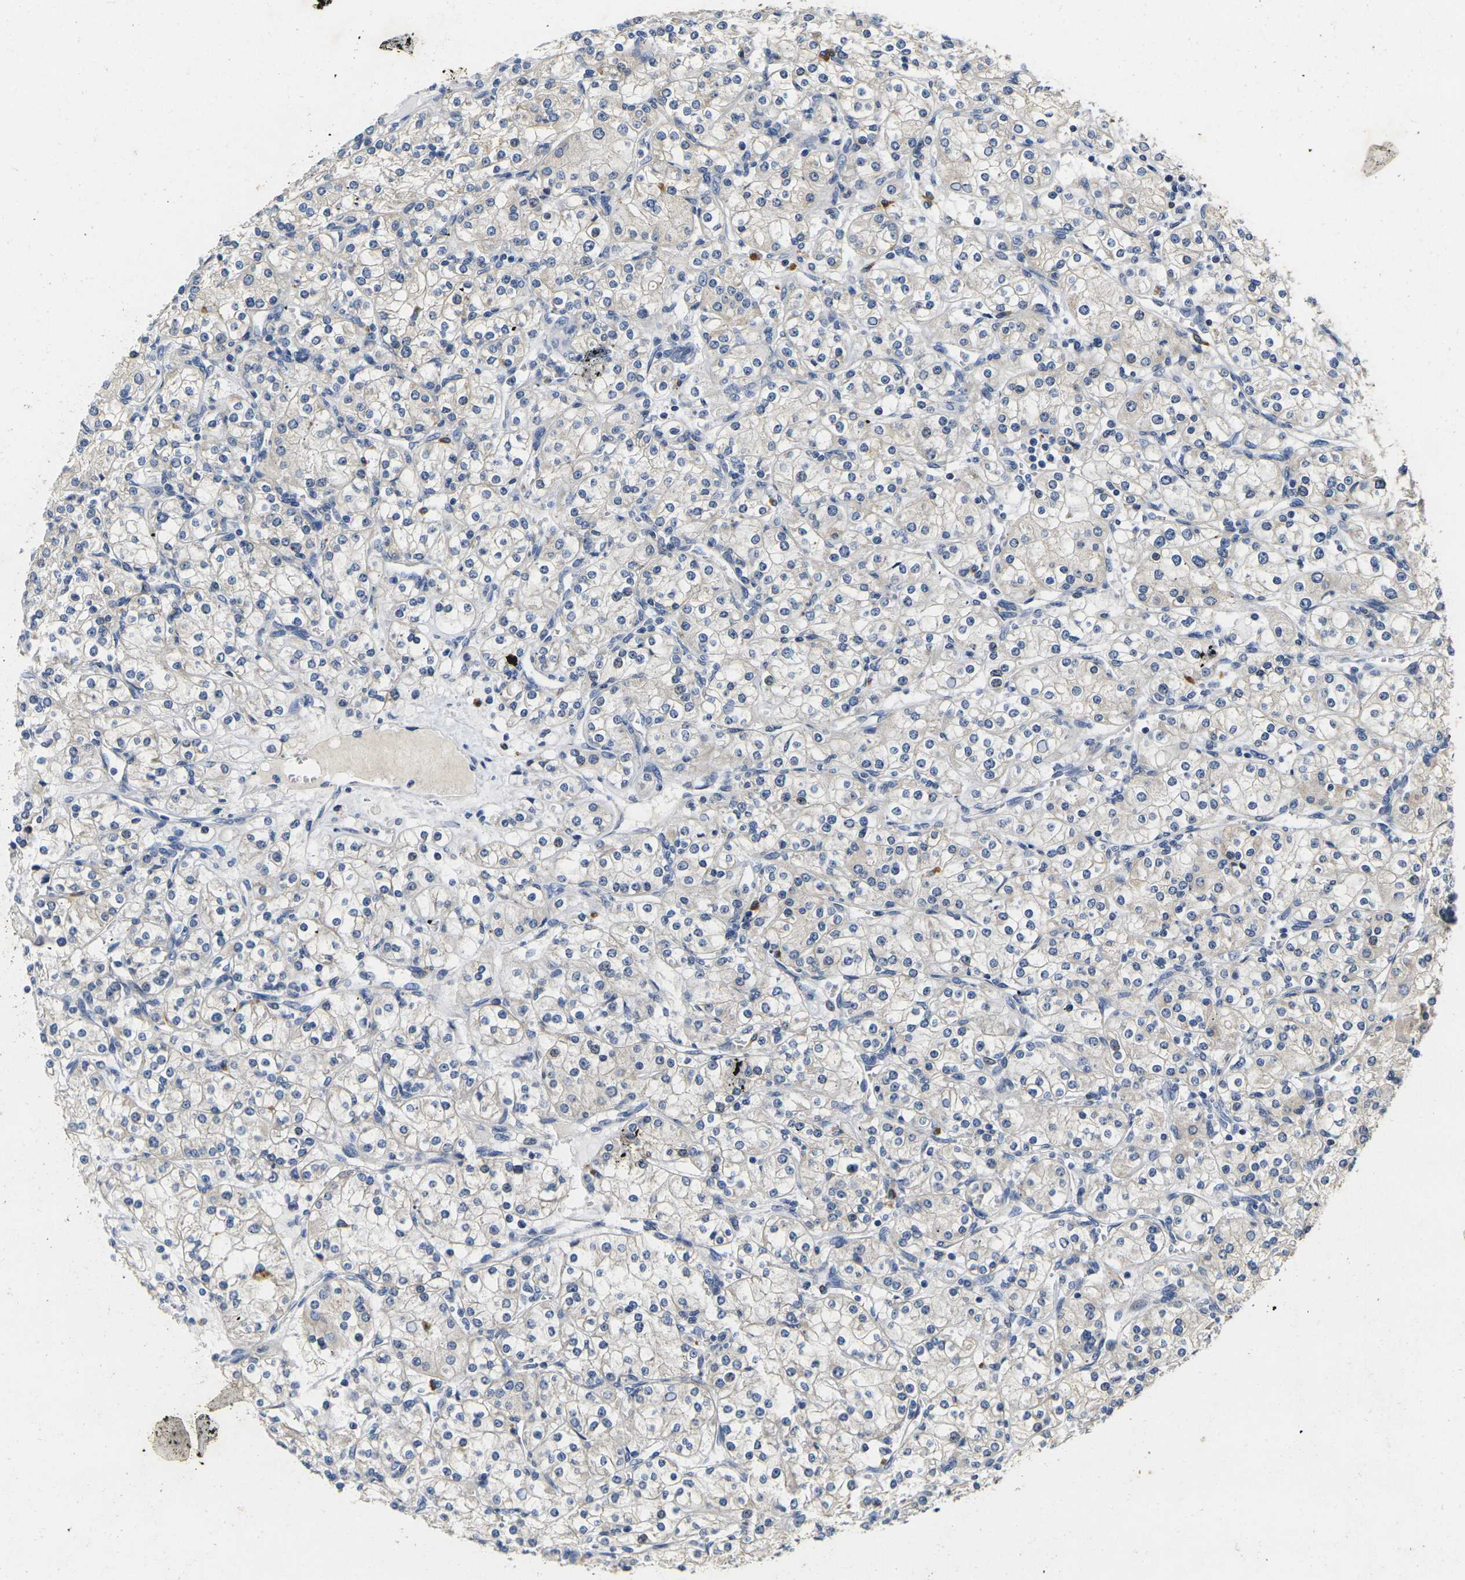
{"staining": {"intensity": "negative", "quantity": "none", "location": "none"}, "tissue": "renal cancer", "cell_type": "Tumor cells", "image_type": "cancer", "snomed": [{"axis": "morphology", "description": "Adenocarcinoma, NOS"}, {"axis": "topography", "description": "Kidney"}], "caption": "Protein analysis of renal adenocarcinoma exhibits no significant expression in tumor cells.", "gene": "NOCT", "patient": {"sex": "male", "age": 77}}